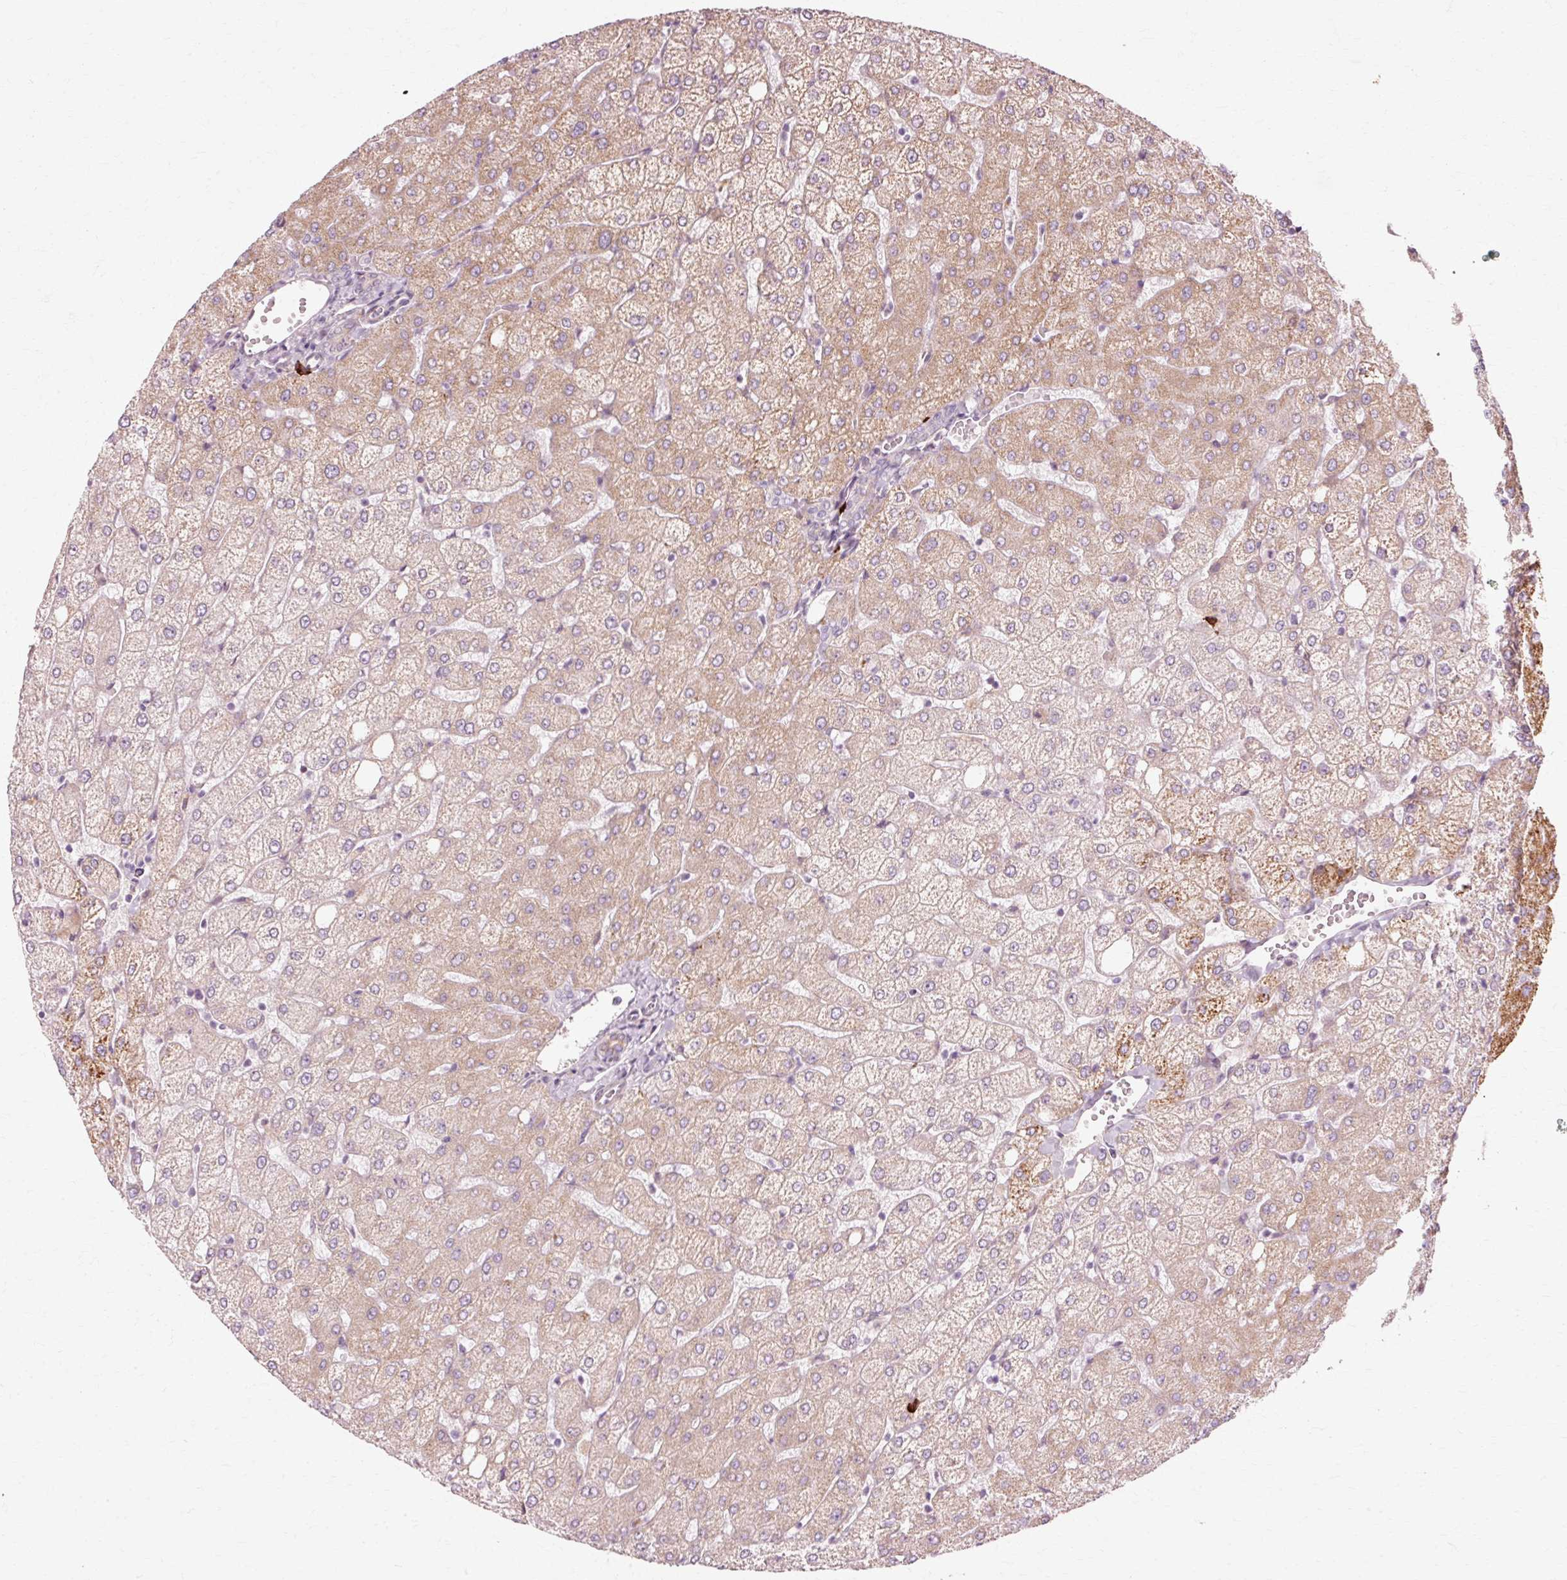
{"staining": {"intensity": "negative", "quantity": "none", "location": "none"}, "tissue": "liver", "cell_type": "Cholangiocytes", "image_type": "normal", "snomed": [{"axis": "morphology", "description": "Normal tissue, NOS"}, {"axis": "topography", "description": "Liver"}], "caption": "Immunohistochemical staining of normal liver reveals no significant positivity in cholangiocytes.", "gene": "RANBP2", "patient": {"sex": "female", "age": 54}}